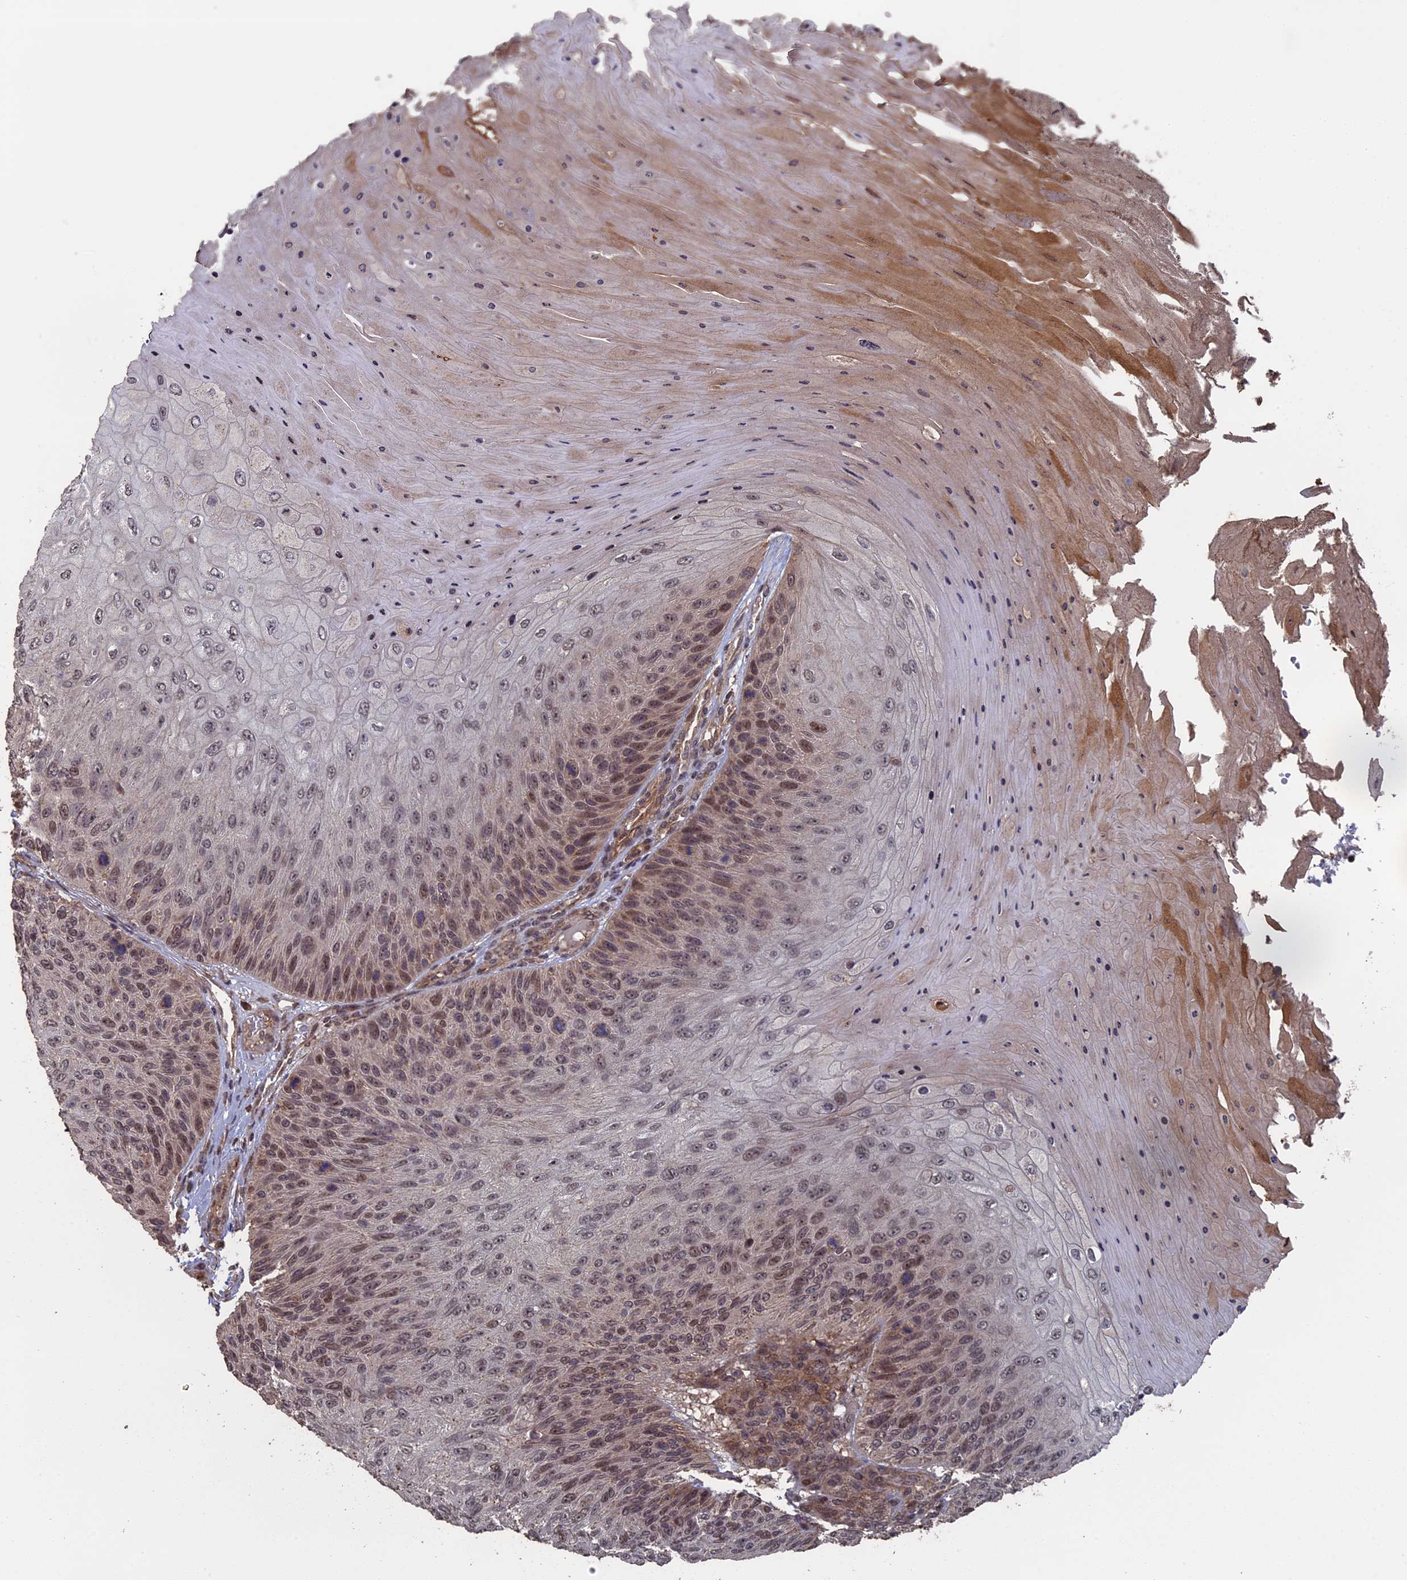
{"staining": {"intensity": "moderate", "quantity": "25%-75%", "location": "nuclear"}, "tissue": "skin cancer", "cell_type": "Tumor cells", "image_type": "cancer", "snomed": [{"axis": "morphology", "description": "Squamous cell carcinoma, NOS"}, {"axis": "topography", "description": "Skin"}], "caption": "This is a histology image of immunohistochemistry staining of skin squamous cell carcinoma, which shows moderate positivity in the nuclear of tumor cells.", "gene": "MYBL2", "patient": {"sex": "female", "age": 88}}